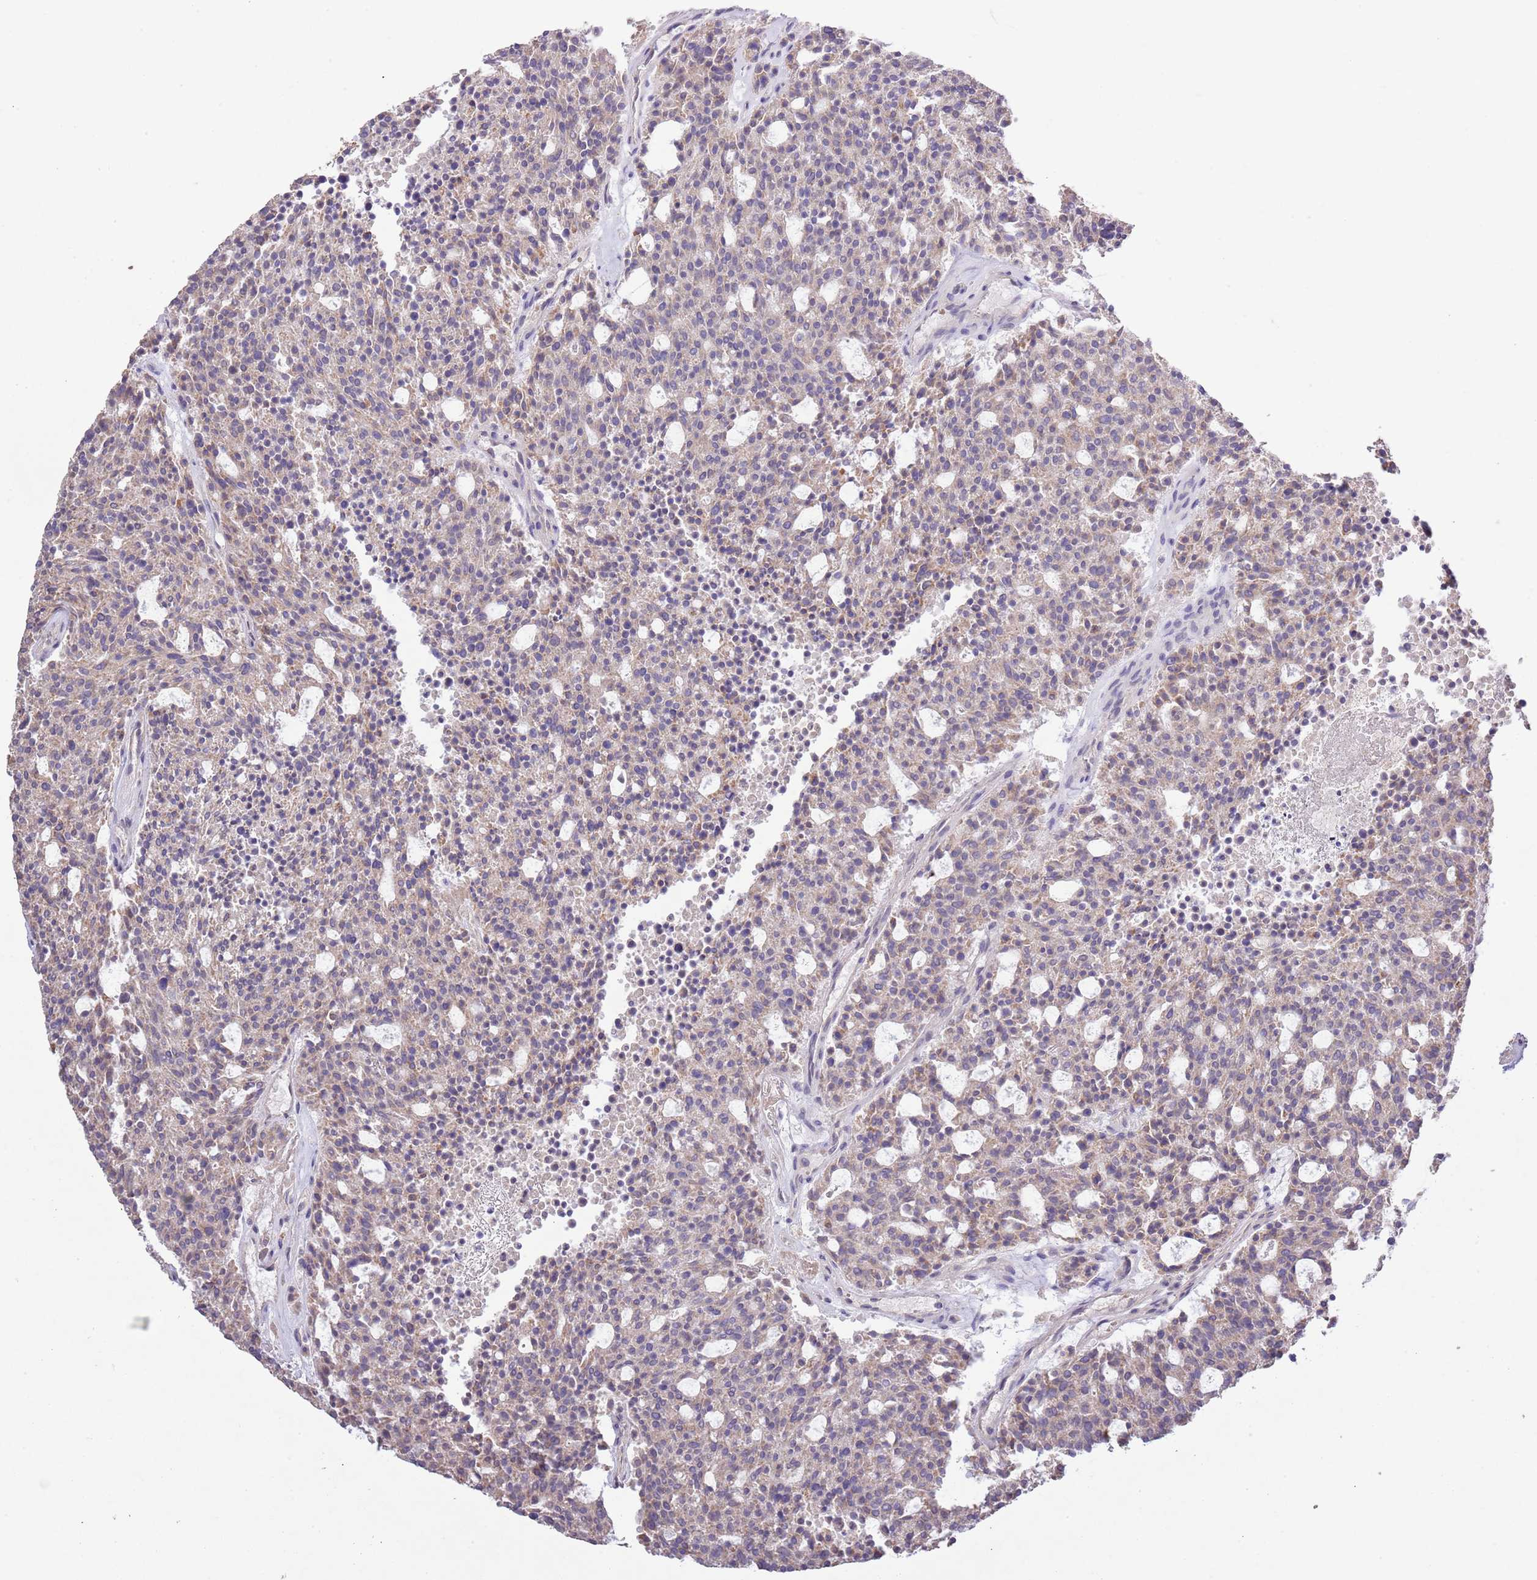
{"staining": {"intensity": "weak", "quantity": "<25%", "location": "cytoplasmic/membranous"}, "tissue": "carcinoid", "cell_type": "Tumor cells", "image_type": "cancer", "snomed": [{"axis": "morphology", "description": "Carcinoid, malignant, NOS"}, {"axis": "topography", "description": "Pancreas"}], "caption": "Carcinoid (malignant) was stained to show a protein in brown. There is no significant positivity in tumor cells. (Brightfield microscopy of DAB (3,3'-diaminobenzidine) immunohistochemistry at high magnification).", "gene": "IVD", "patient": {"sex": "female", "age": 54}}